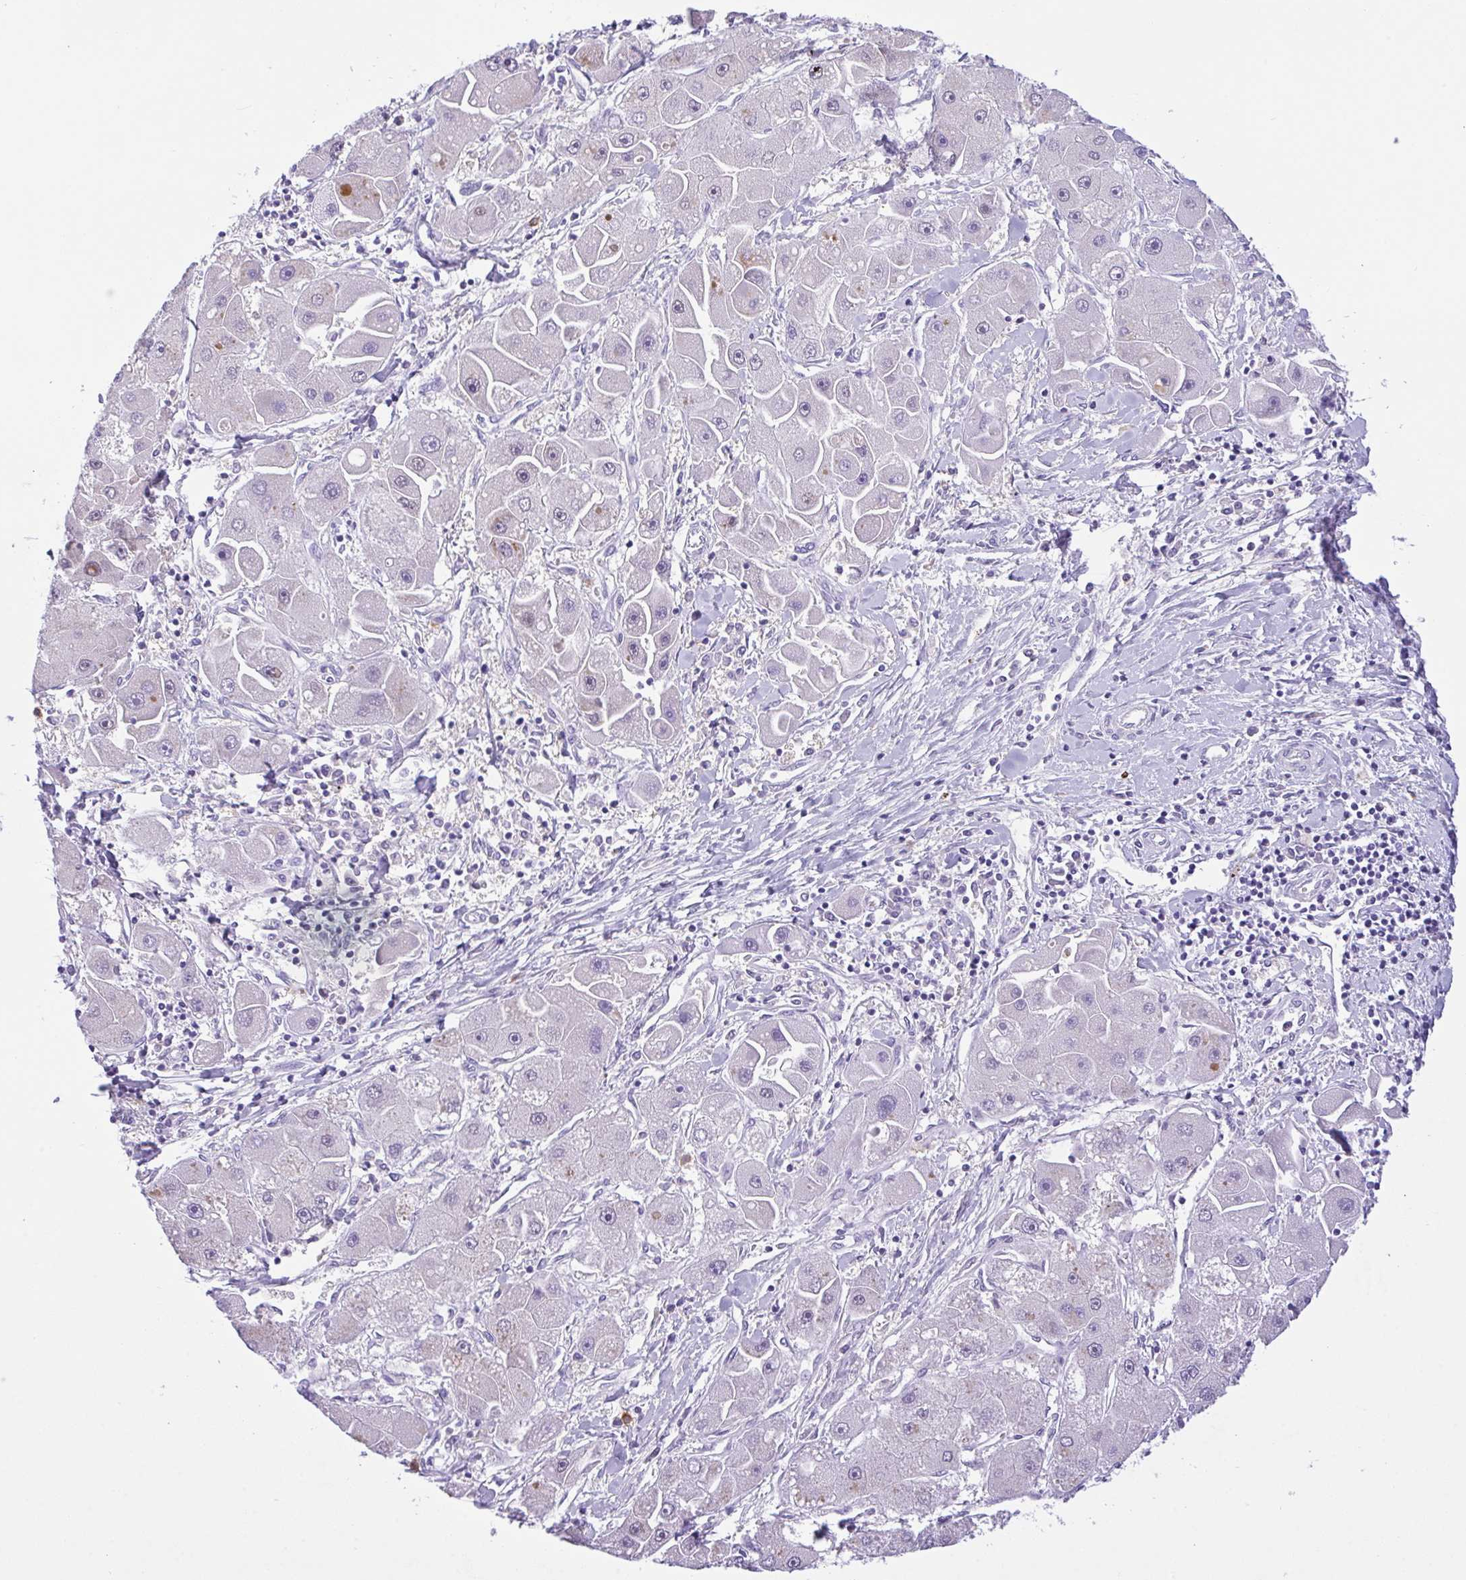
{"staining": {"intensity": "weak", "quantity": "<25%", "location": "cytoplasmic/membranous"}, "tissue": "liver cancer", "cell_type": "Tumor cells", "image_type": "cancer", "snomed": [{"axis": "morphology", "description": "Carcinoma, Hepatocellular, NOS"}, {"axis": "topography", "description": "Liver"}], "caption": "Immunohistochemical staining of human liver cancer (hepatocellular carcinoma) demonstrates no significant expression in tumor cells.", "gene": "NCF1", "patient": {"sex": "male", "age": 24}}